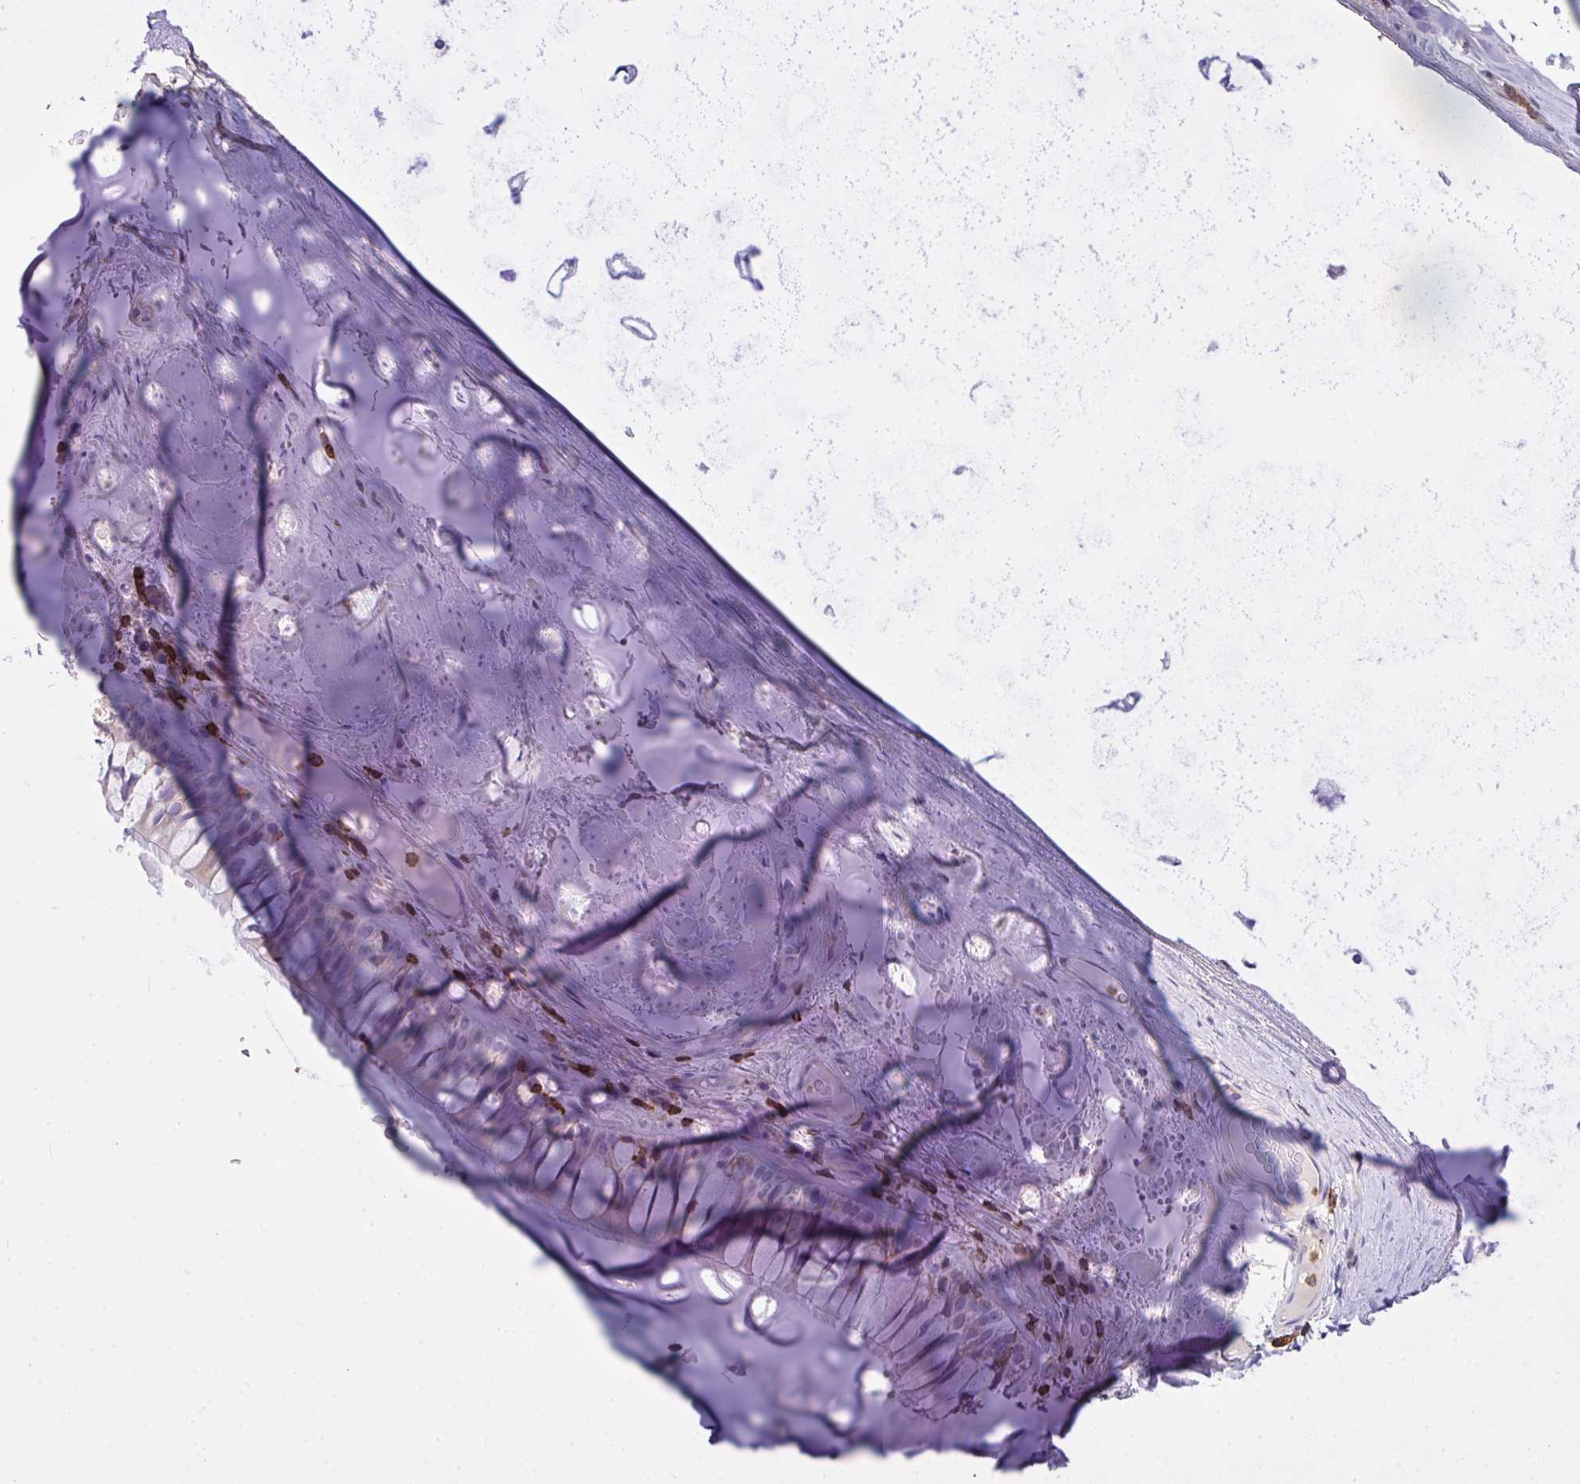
{"staining": {"intensity": "negative", "quantity": "none", "location": "none"}, "tissue": "soft tissue", "cell_type": "Chondrocytes", "image_type": "normal", "snomed": [{"axis": "morphology", "description": "Normal tissue, NOS"}, {"axis": "topography", "description": "Cartilage tissue"}, {"axis": "topography", "description": "Bronchus"}], "caption": "This is an IHC image of unremarkable soft tissue. There is no staining in chondrocytes.", "gene": "AP5M1", "patient": {"sex": "male", "age": 64}}